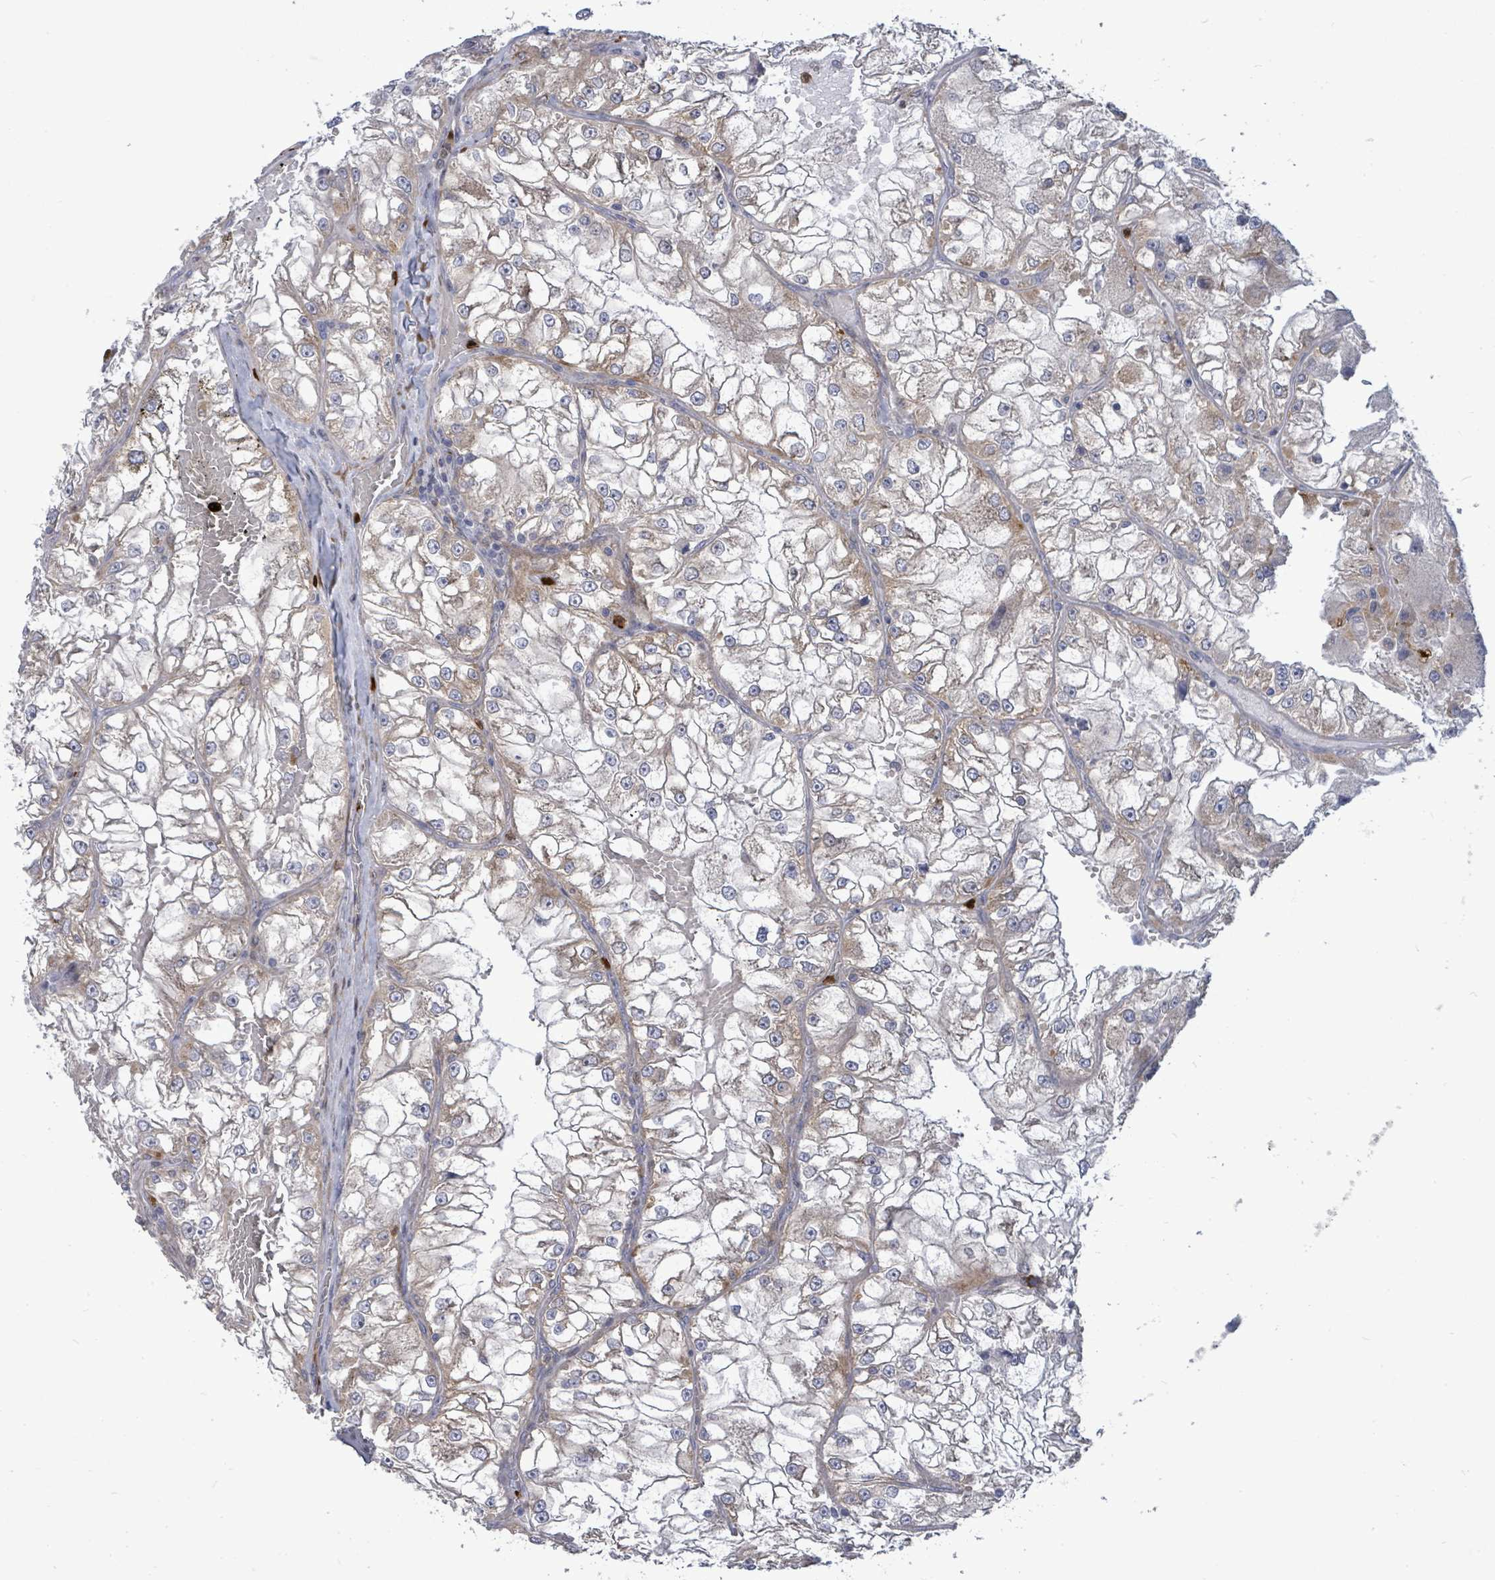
{"staining": {"intensity": "moderate", "quantity": "<25%", "location": "cytoplasmic/membranous"}, "tissue": "renal cancer", "cell_type": "Tumor cells", "image_type": "cancer", "snomed": [{"axis": "morphology", "description": "Adenocarcinoma, NOS"}, {"axis": "topography", "description": "Kidney"}], "caption": "A low amount of moderate cytoplasmic/membranous expression is seen in approximately <25% of tumor cells in renal adenocarcinoma tissue.", "gene": "SAR1A", "patient": {"sex": "female", "age": 72}}